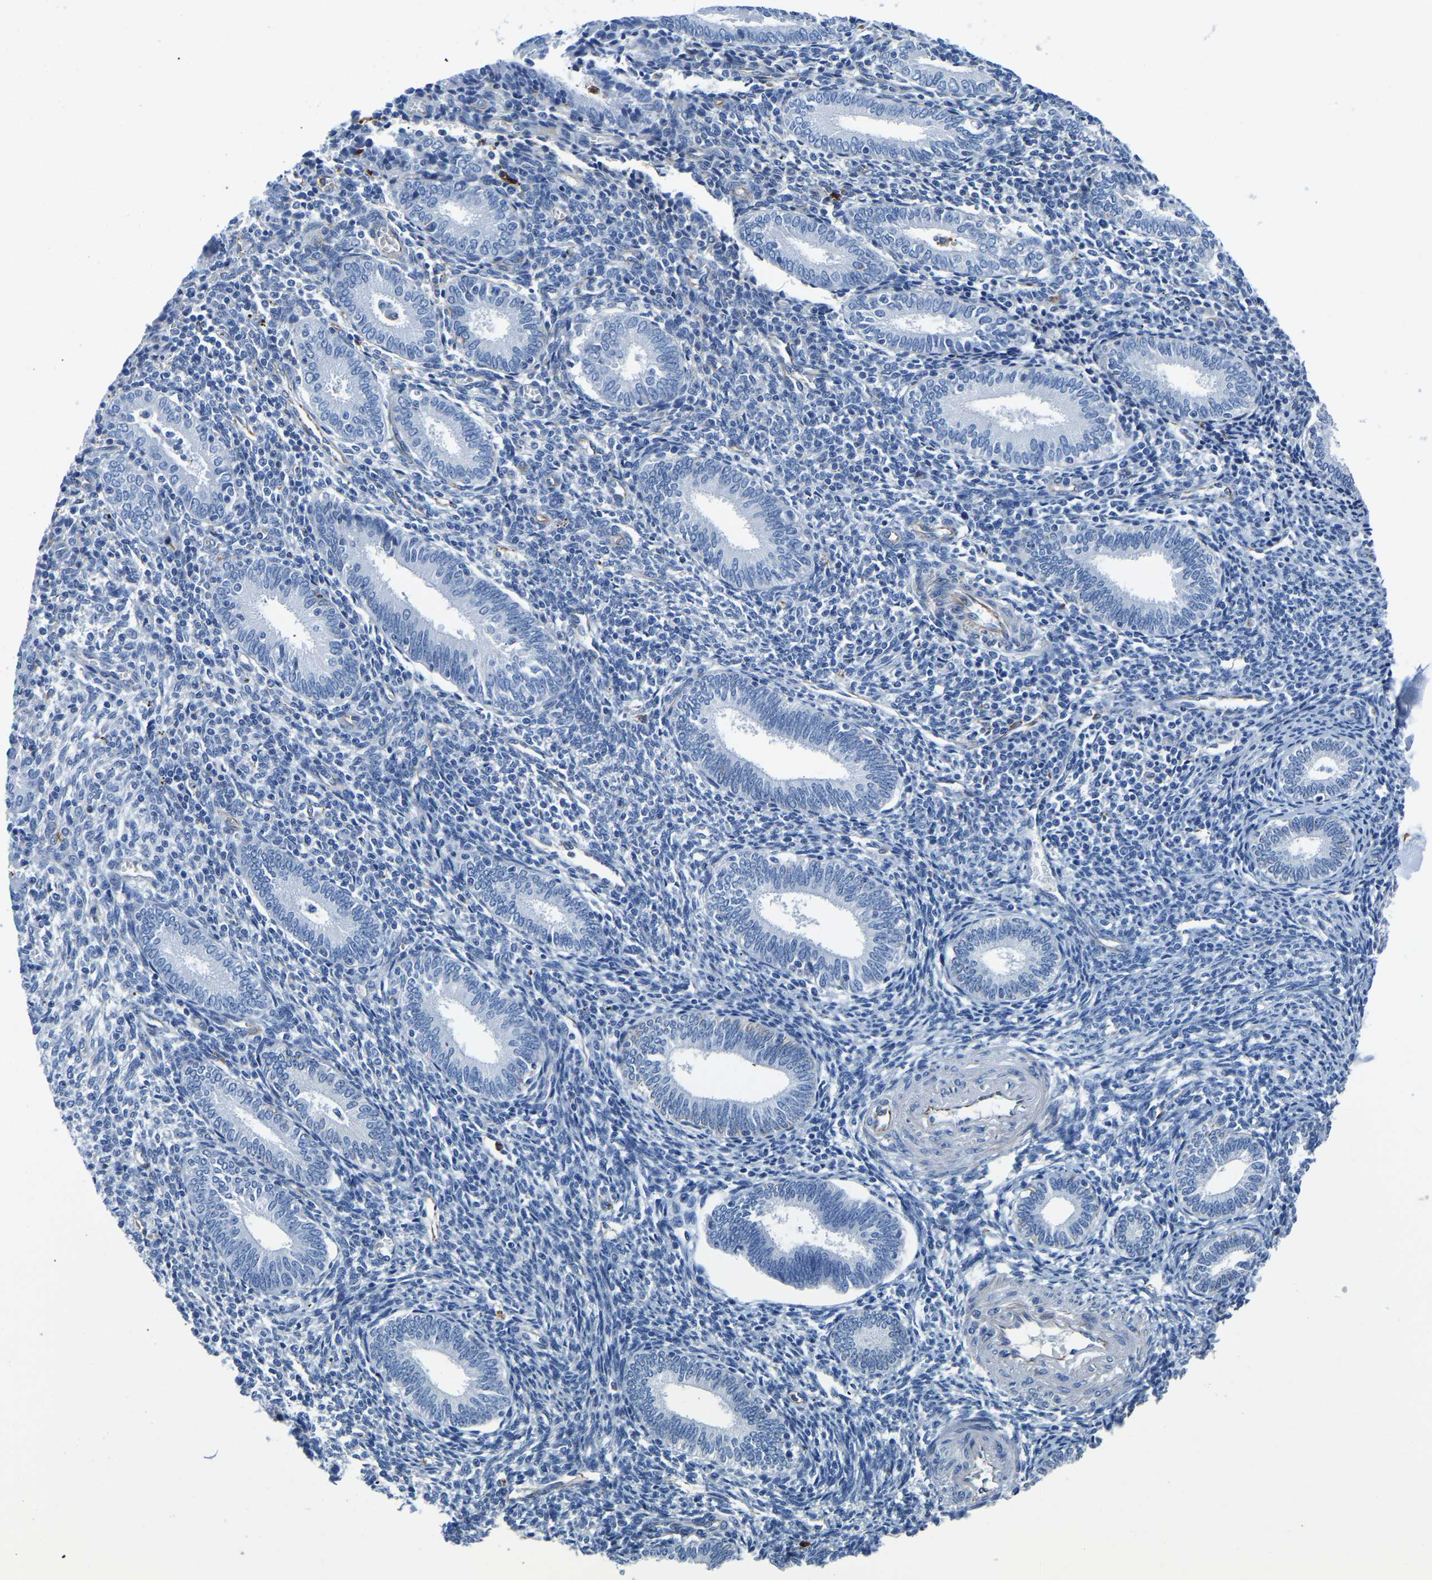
{"staining": {"intensity": "negative", "quantity": "none", "location": "none"}, "tissue": "endometrium", "cell_type": "Cells in endometrial stroma", "image_type": "normal", "snomed": [{"axis": "morphology", "description": "Normal tissue, NOS"}, {"axis": "topography", "description": "Endometrium"}], "caption": "Cells in endometrial stroma show no significant expression in unremarkable endometrium. (DAB (3,3'-diaminobenzidine) IHC with hematoxylin counter stain).", "gene": "MS4A3", "patient": {"sex": "female", "age": 41}}